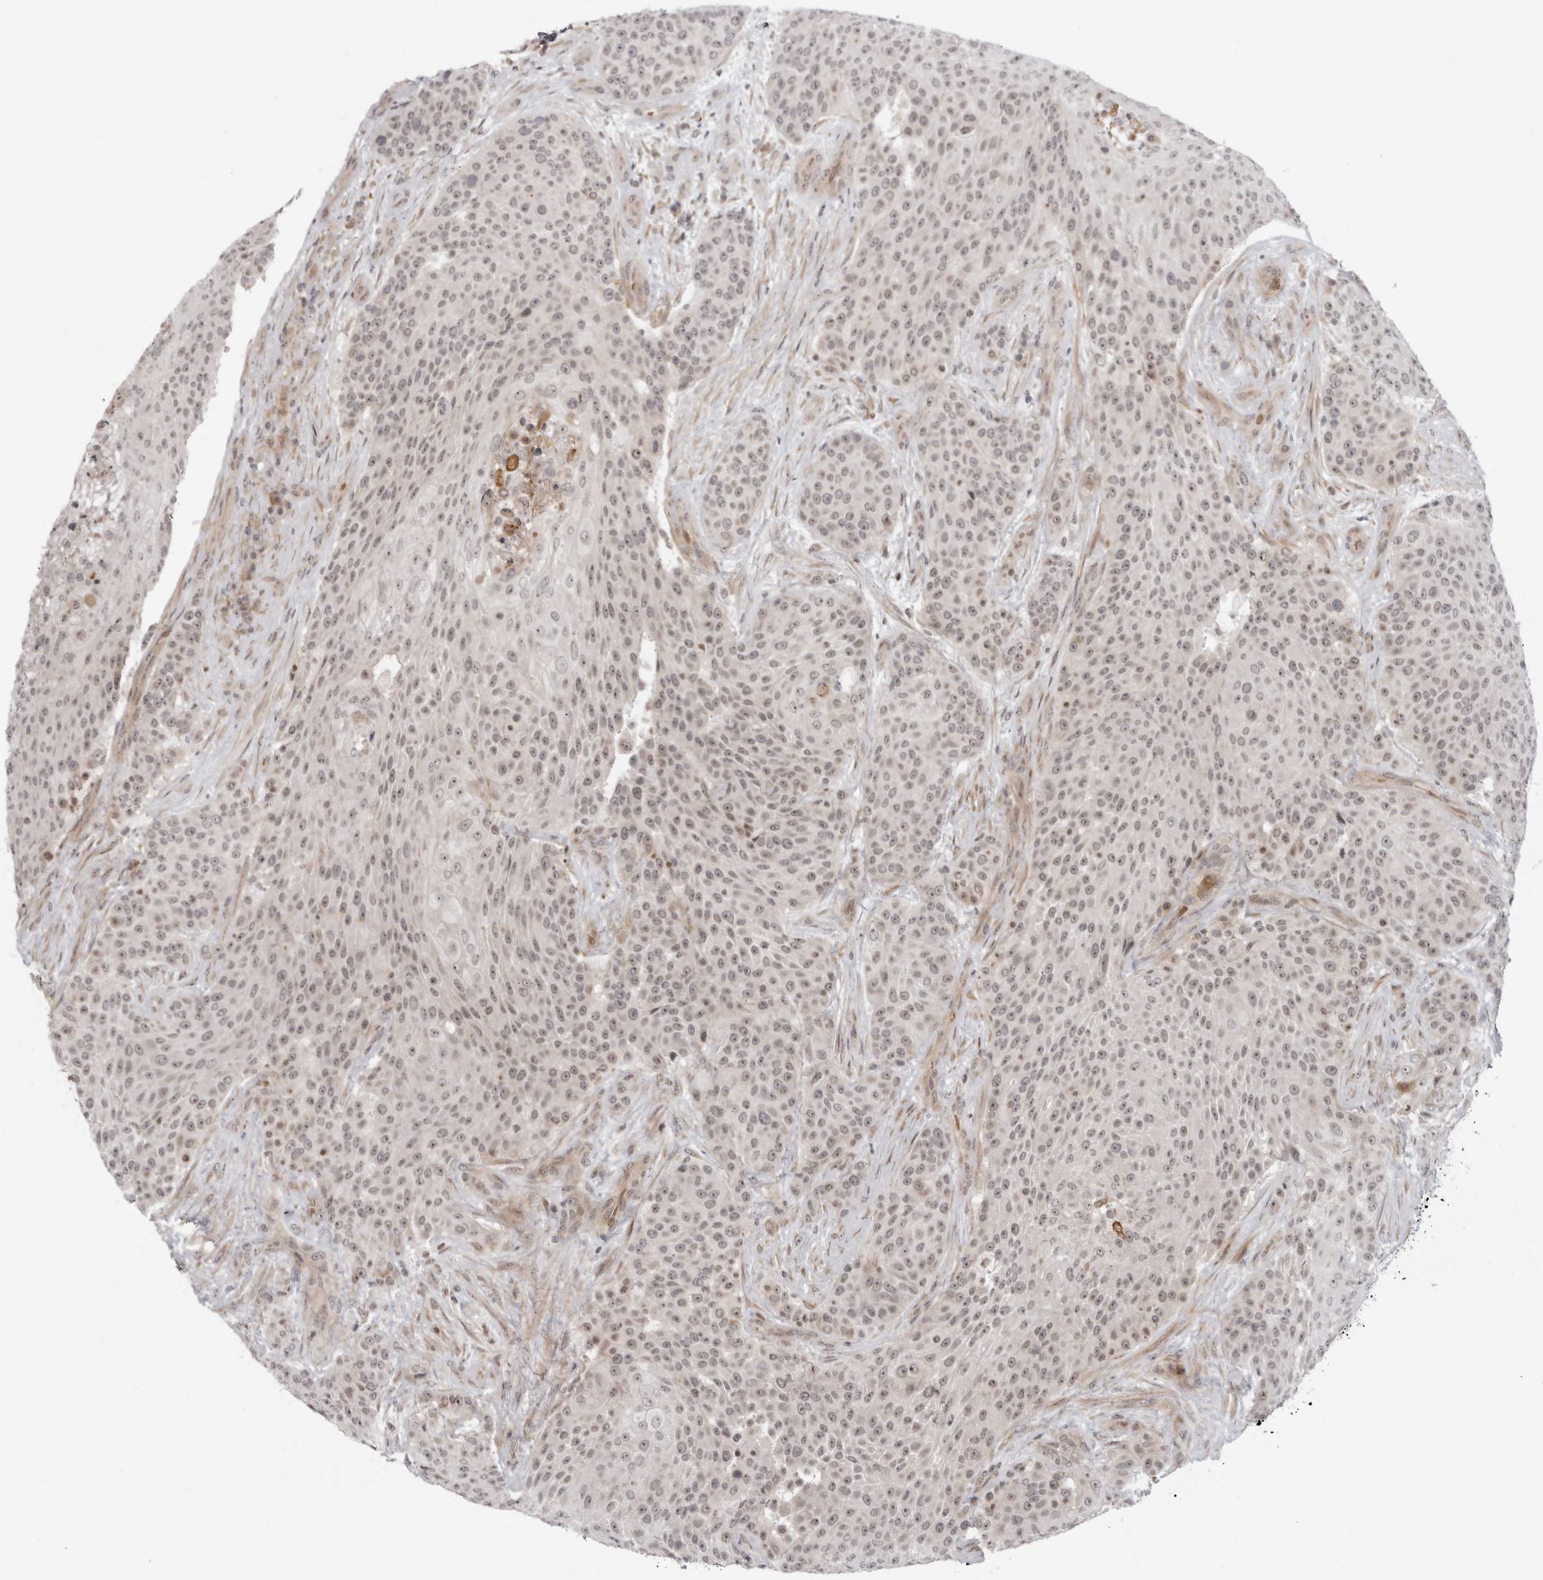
{"staining": {"intensity": "weak", "quantity": ">75%", "location": "nuclear"}, "tissue": "urothelial cancer", "cell_type": "Tumor cells", "image_type": "cancer", "snomed": [{"axis": "morphology", "description": "Urothelial carcinoma, High grade"}, {"axis": "topography", "description": "Urinary bladder"}], "caption": "Human high-grade urothelial carcinoma stained for a protein (brown) displays weak nuclear positive staining in about >75% of tumor cells.", "gene": "ALPK2", "patient": {"sex": "female", "age": 63}}